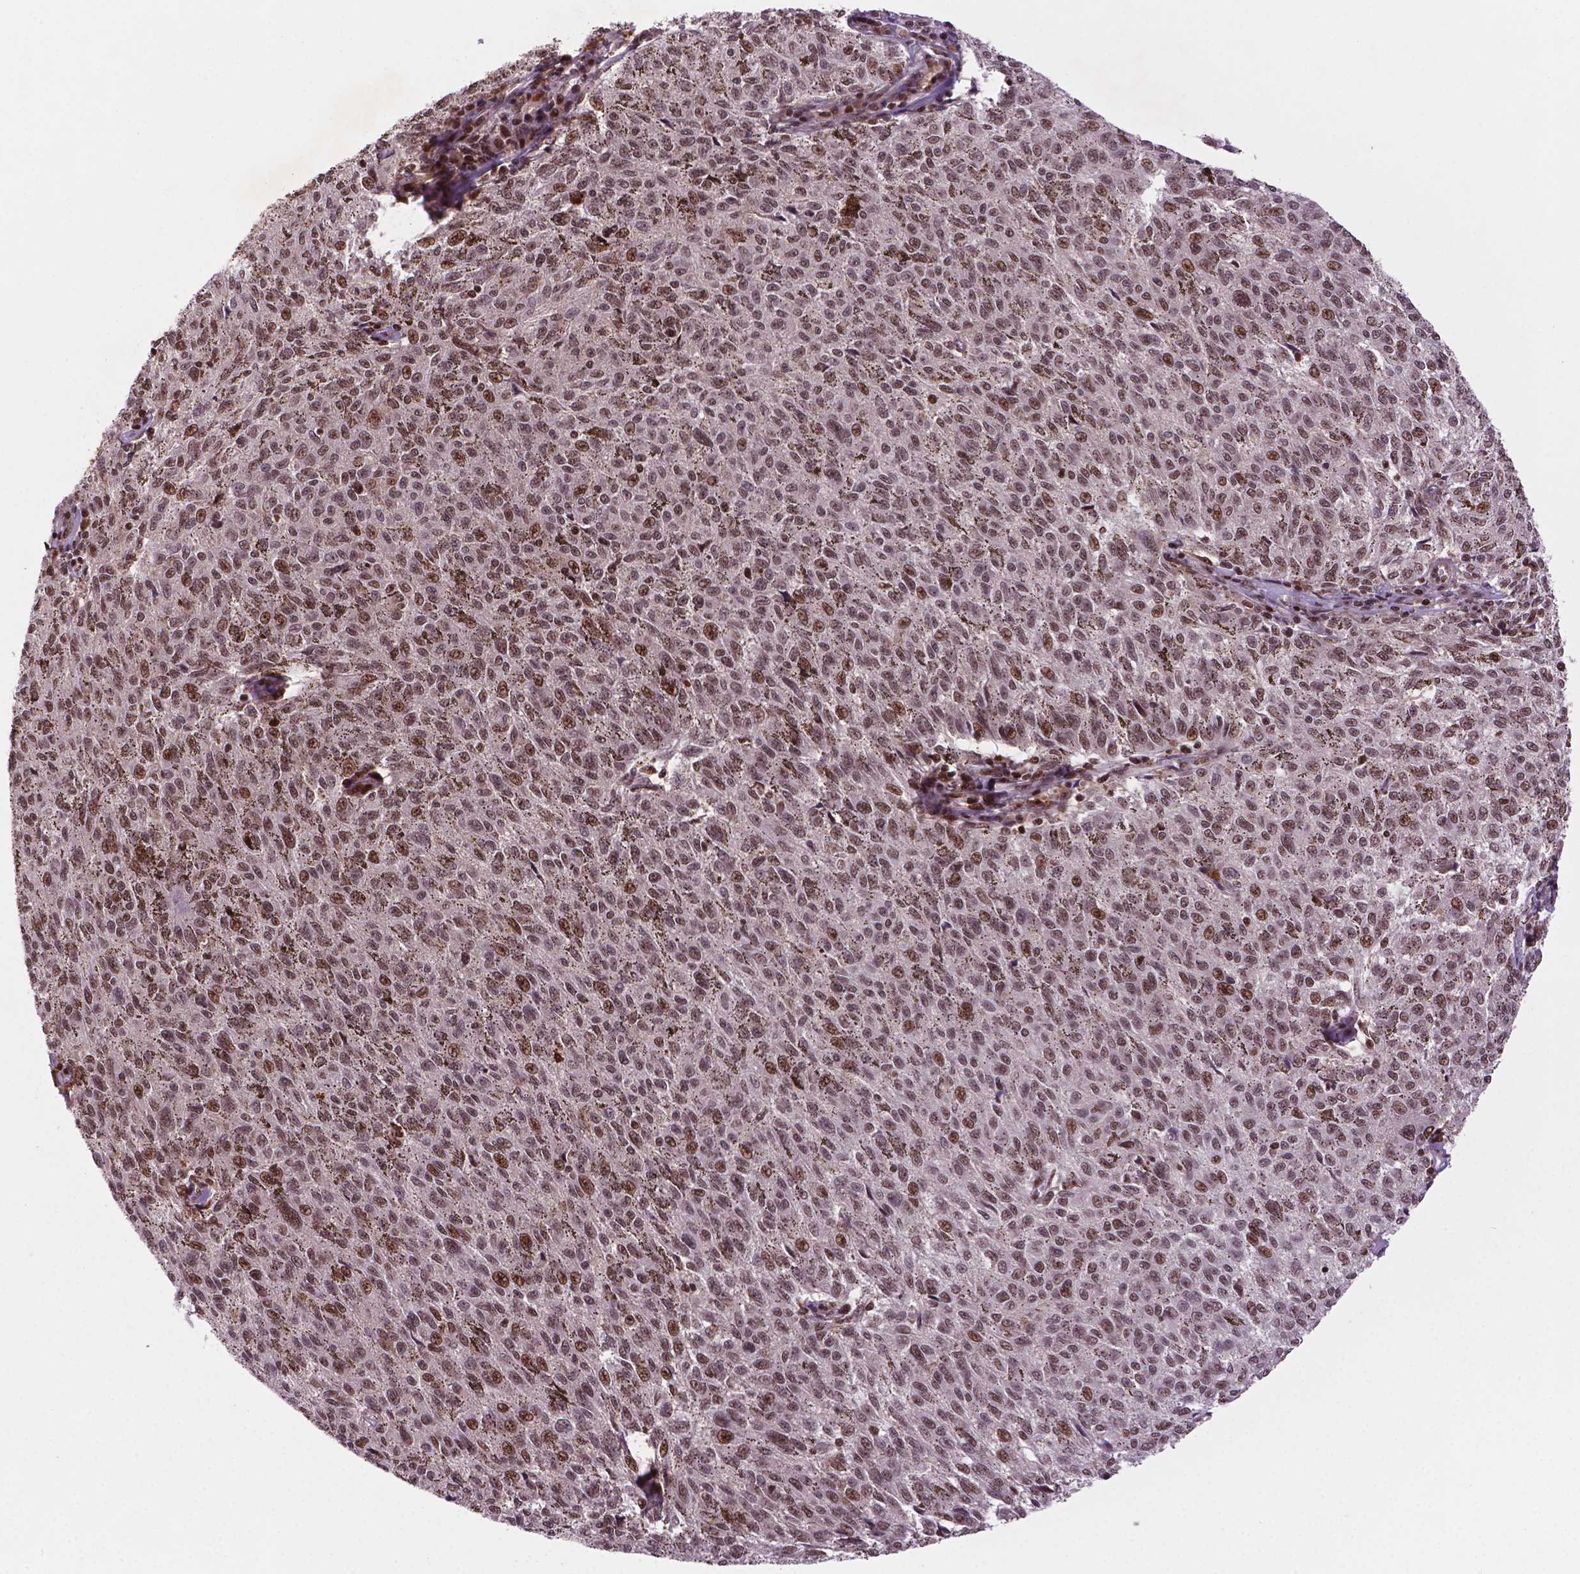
{"staining": {"intensity": "moderate", "quantity": "25%-75%", "location": "nuclear"}, "tissue": "melanoma", "cell_type": "Tumor cells", "image_type": "cancer", "snomed": [{"axis": "morphology", "description": "Malignant melanoma, NOS"}, {"axis": "topography", "description": "Skin"}], "caption": "Immunohistochemistry (IHC) staining of malignant melanoma, which demonstrates medium levels of moderate nuclear positivity in about 25%-75% of tumor cells indicating moderate nuclear protein positivity. The staining was performed using DAB (brown) for protein detection and nuclei were counterstained in hematoxylin (blue).", "gene": "SIRT6", "patient": {"sex": "female", "age": 72}}